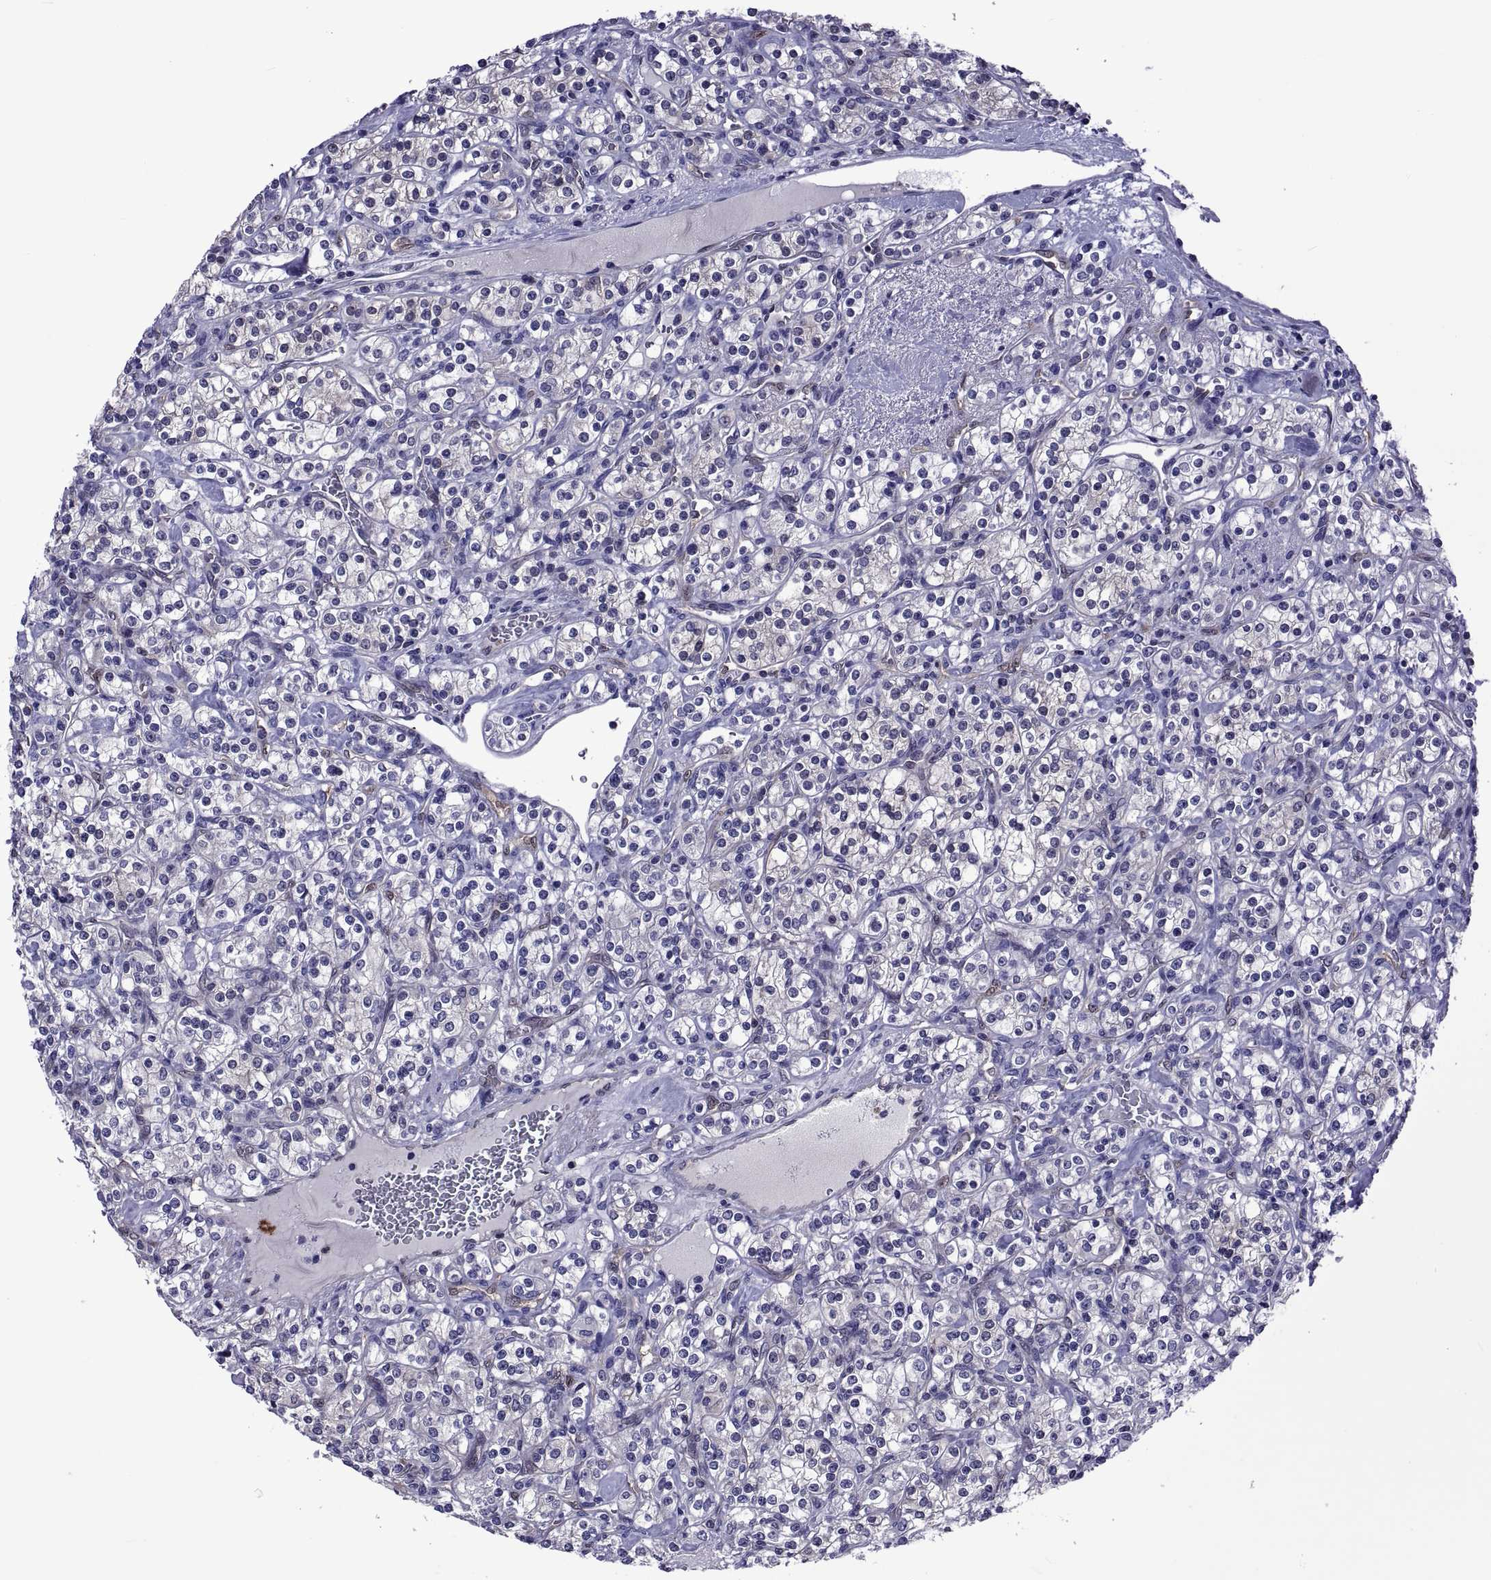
{"staining": {"intensity": "negative", "quantity": "none", "location": "none"}, "tissue": "renal cancer", "cell_type": "Tumor cells", "image_type": "cancer", "snomed": [{"axis": "morphology", "description": "Adenocarcinoma, NOS"}, {"axis": "topography", "description": "Kidney"}], "caption": "IHC image of neoplastic tissue: human renal cancer (adenocarcinoma) stained with DAB displays no significant protein staining in tumor cells. Nuclei are stained in blue.", "gene": "LCN9", "patient": {"sex": "male", "age": 77}}